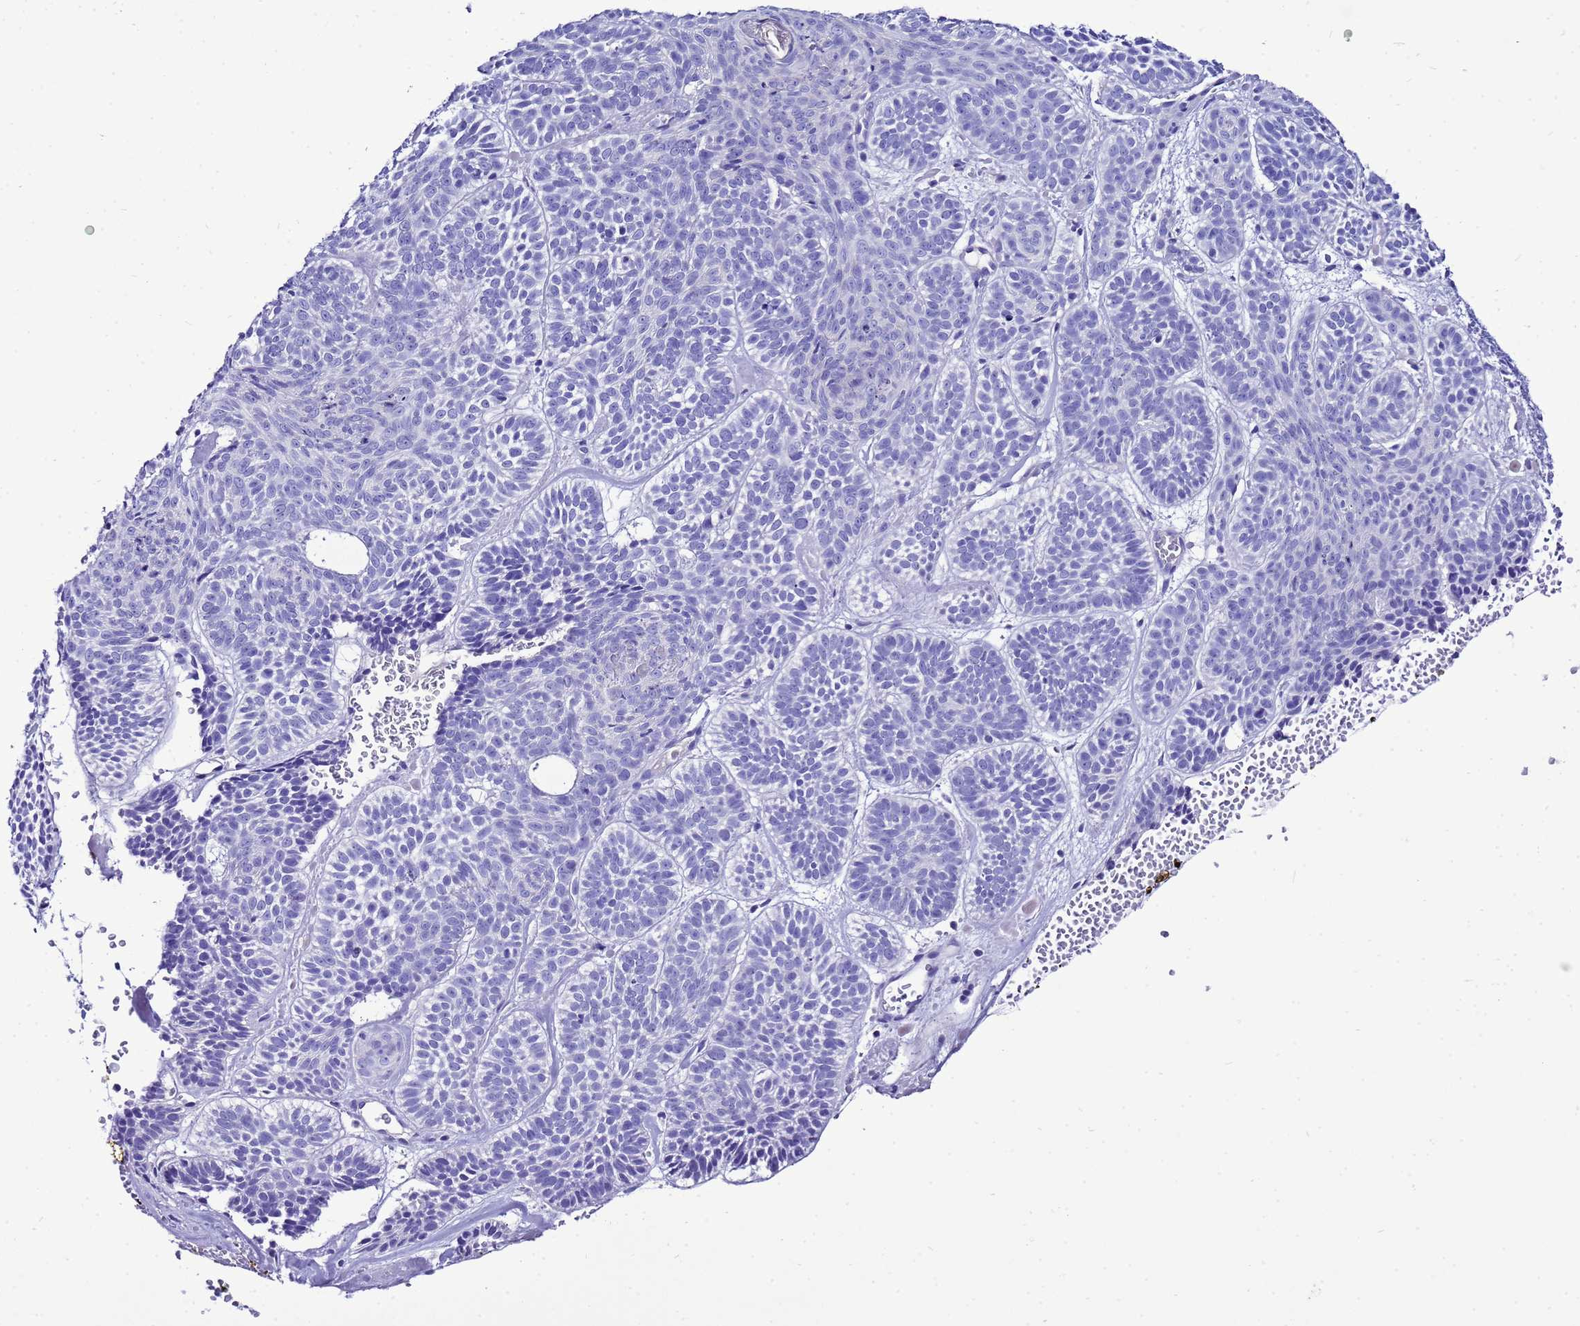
{"staining": {"intensity": "negative", "quantity": "none", "location": "none"}, "tissue": "skin cancer", "cell_type": "Tumor cells", "image_type": "cancer", "snomed": [{"axis": "morphology", "description": "Basal cell carcinoma"}, {"axis": "topography", "description": "Skin"}], "caption": "This is a photomicrograph of immunohistochemistry (IHC) staining of skin cancer, which shows no staining in tumor cells.", "gene": "BEST2", "patient": {"sex": "male", "age": 85}}